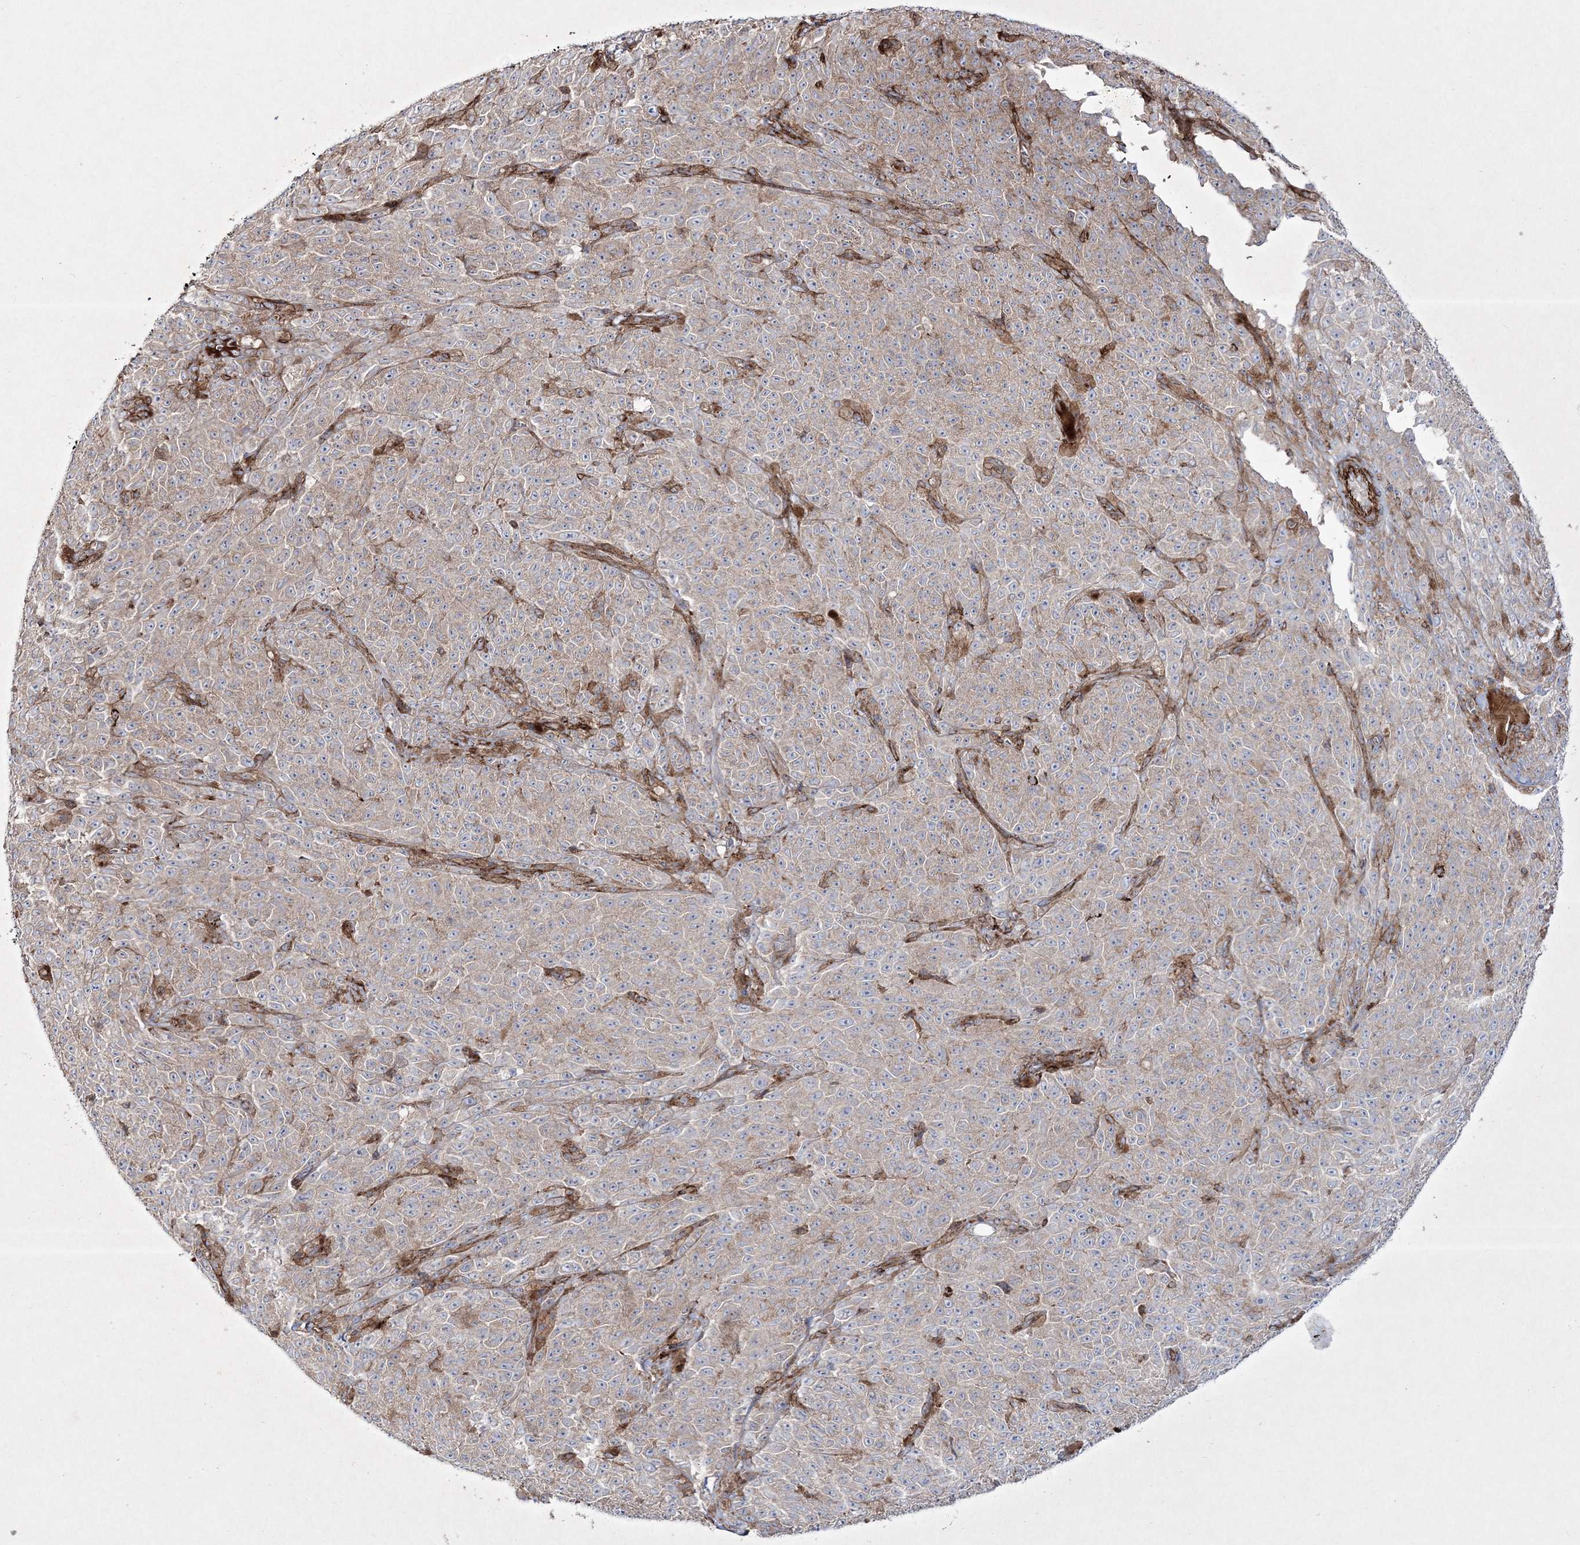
{"staining": {"intensity": "weak", "quantity": ">75%", "location": "cytoplasmic/membranous"}, "tissue": "melanoma", "cell_type": "Tumor cells", "image_type": "cancer", "snomed": [{"axis": "morphology", "description": "Malignant melanoma, NOS"}, {"axis": "topography", "description": "Skin"}], "caption": "About >75% of tumor cells in human malignant melanoma show weak cytoplasmic/membranous protein staining as visualized by brown immunohistochemical staining.", "gene": "RICTOR", "patient": {"sex": "female", "age": 82}}